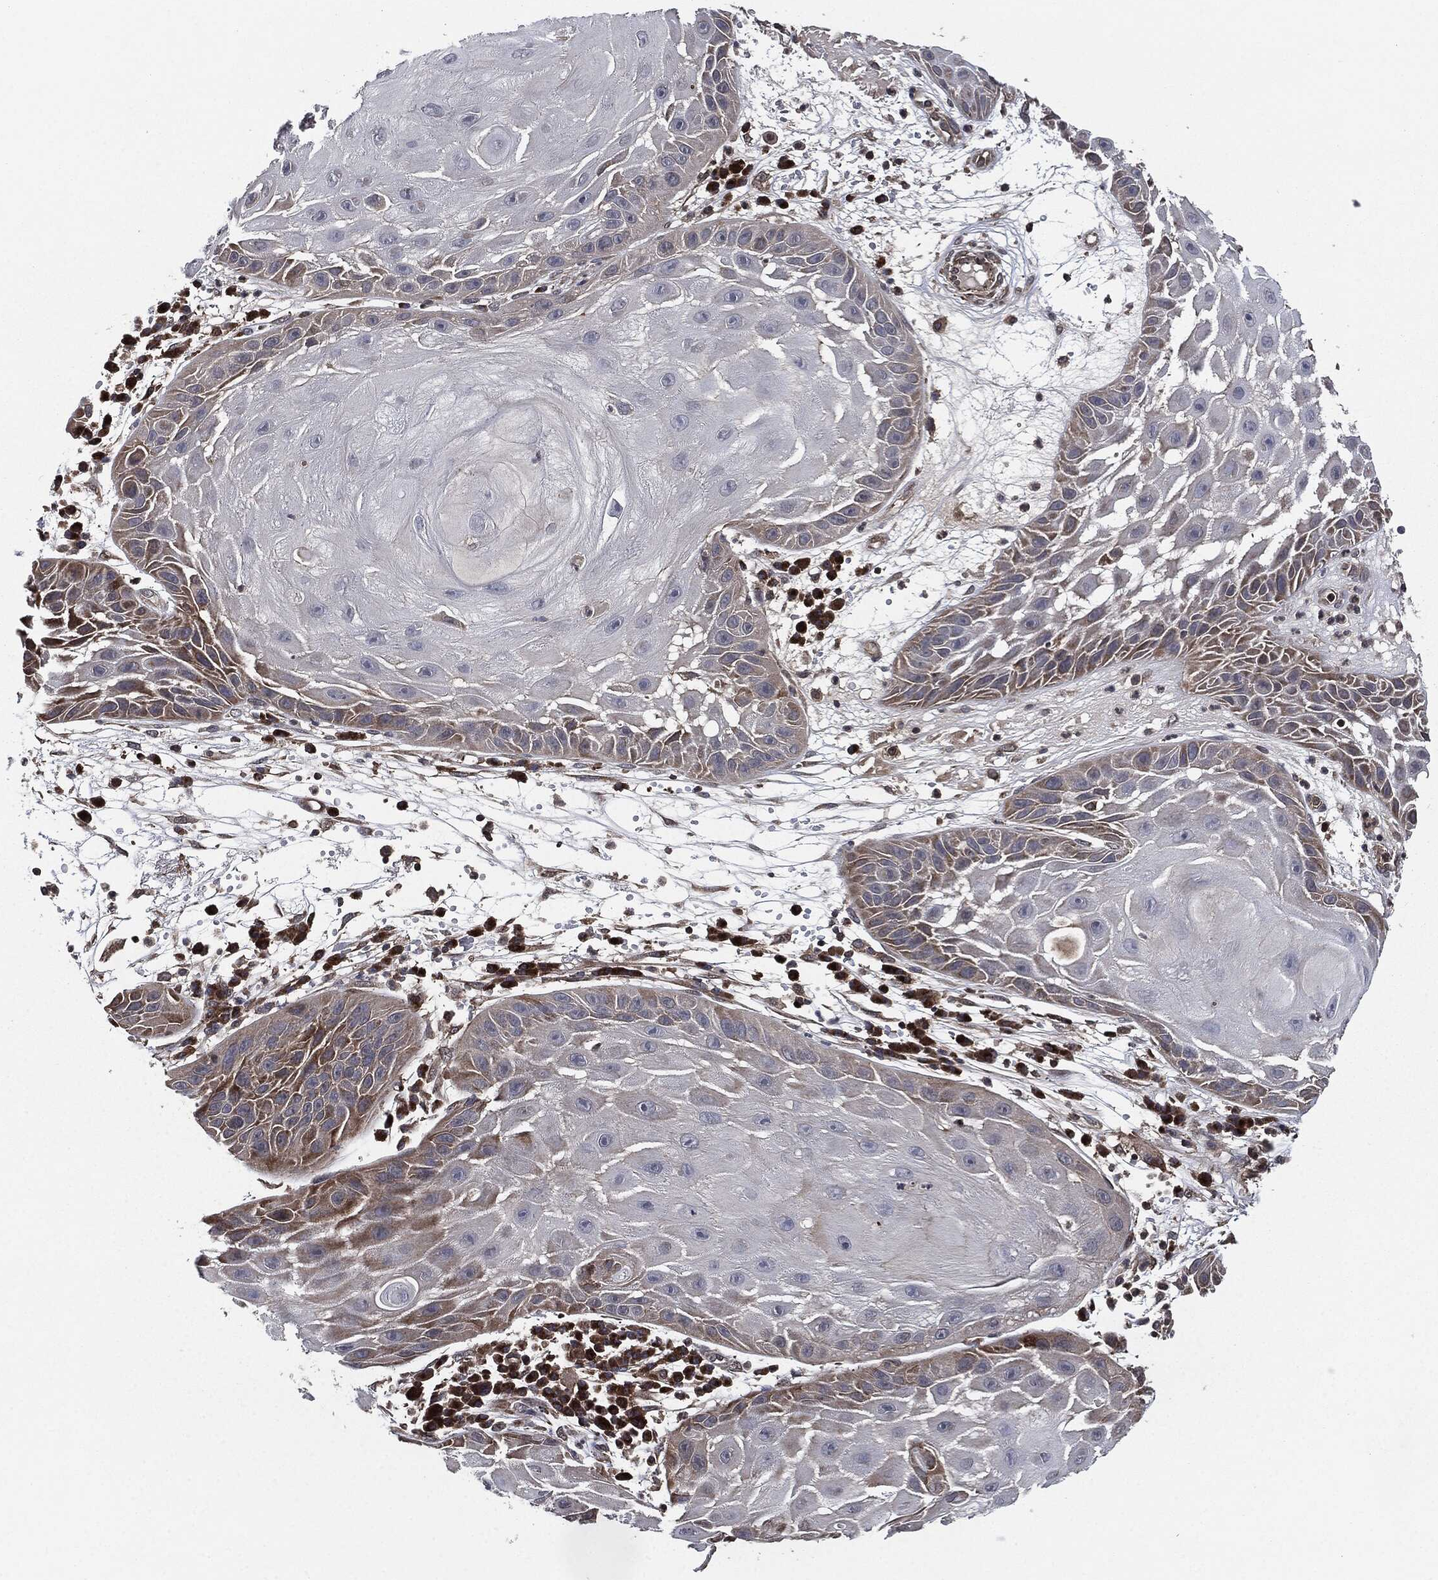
{"staining": {"intensity": "moderate", "quantity": "<25%", "location": "cytoplasmic/membranous"}, "tissue": "skin cancer", "cell_type": "Tumor cells", "image_type": "cancer", "snomed": [{"axis": "morphology", "description": "Normal tissue, NOS"}, {"axis": "morphology", "description": "Squamous cell carcinoma, NOS"}, {"axis": "topography", "description": "Skin"}], "caption": "The photomicrograph displays staining of skin squamous cell carcinoma, revealing moderate cytoplasmic/membranous protein staining (brown color) within tumor cells. Nuclei are stained in blue.", "gene": "UBR1", "patient": {"sex": "male", "age": 79}}